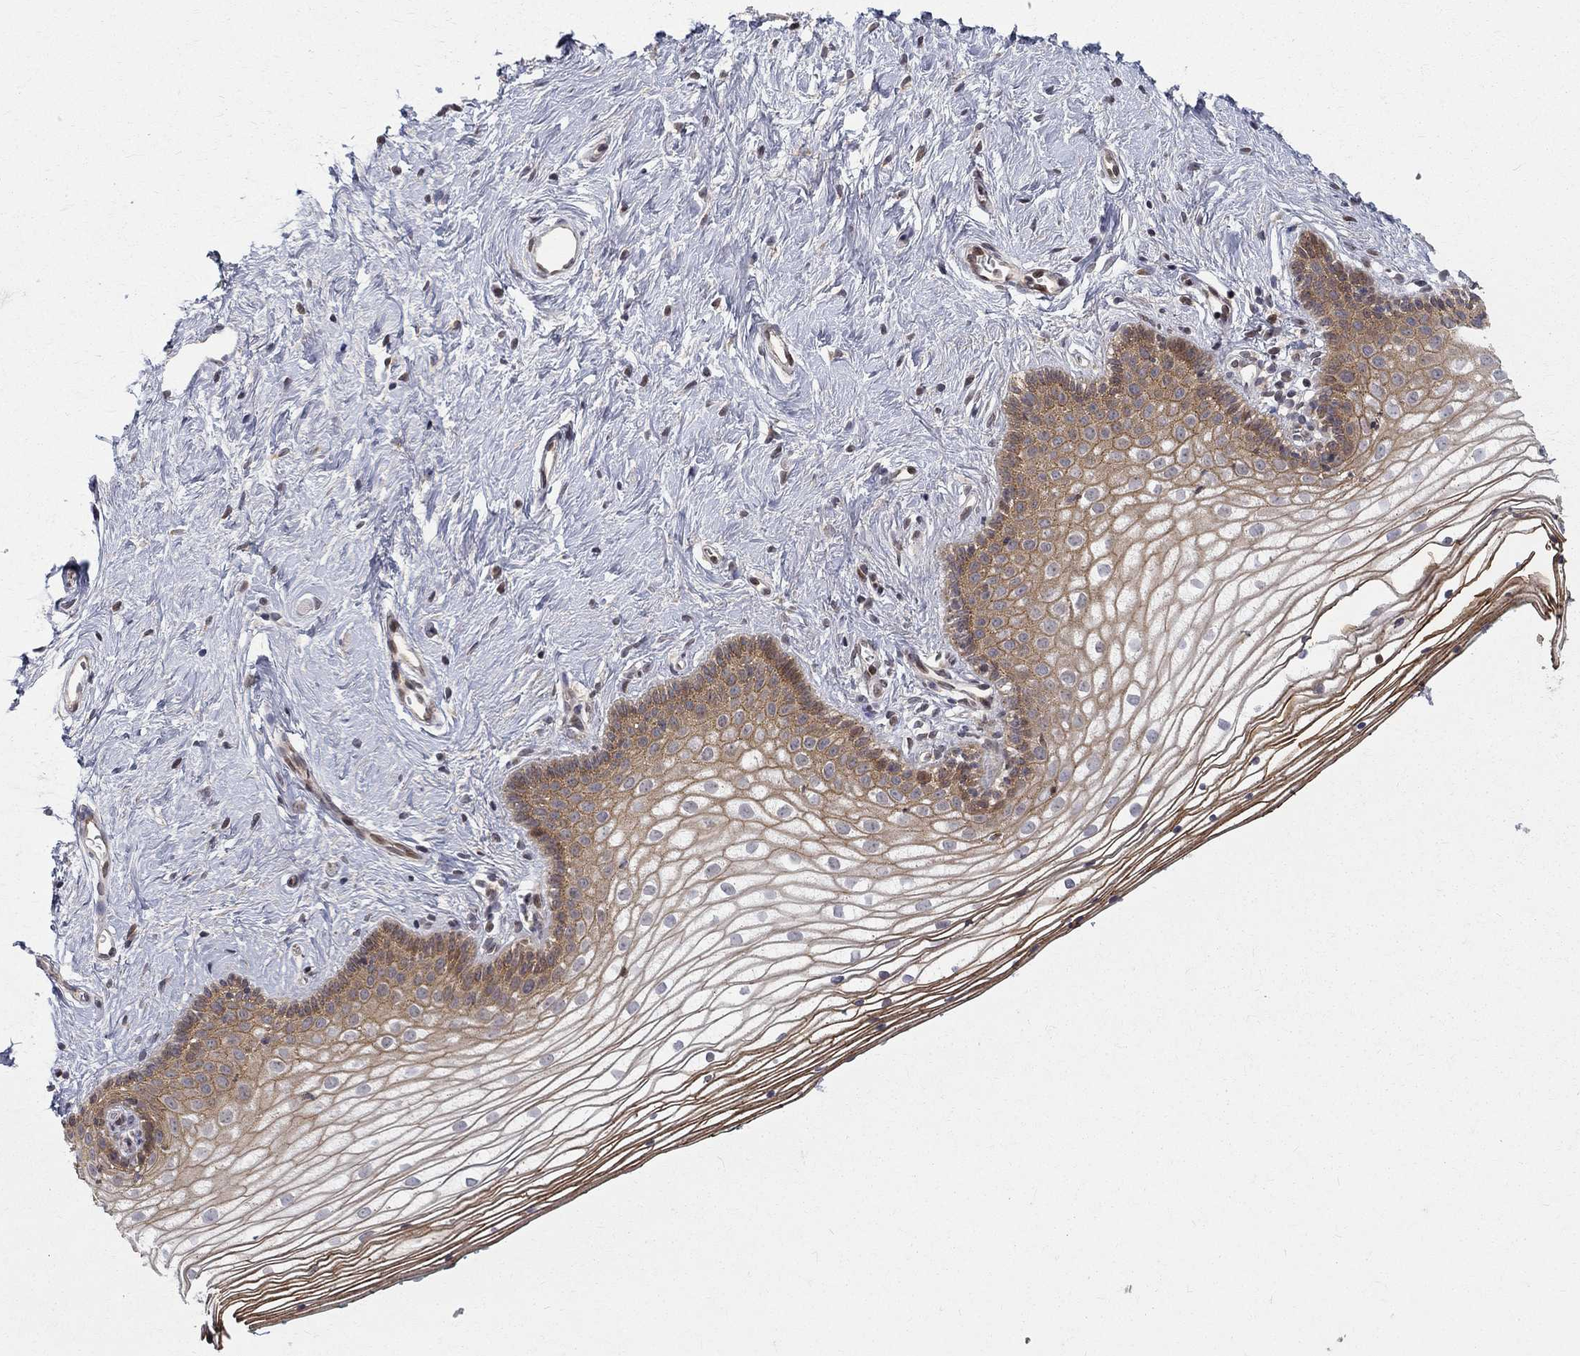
{"staining": {"intensity": "moderate", "quantity": ">75%", "location": "cytoplasmic/membranous"}, "tissue": "vagina", "cell_type": "Squamous epithelial cells", "image_type": "normal", "snomed": [{"axis": "morphology", "description": "Normal tissue, NOS"}, {"axis": "topography", "description": "Vagina"}], "caption": "The immunohistochemical stain shows moderate cytoplasmic/membranous positivity in squamous epithelial cells of benign vagina. (DAB (3,3'-diaminobenzidine) IHC with brightfield microscopy, high magnification).", "gene": "WDR19", "patient": {"sex": "female", "age": 36}}